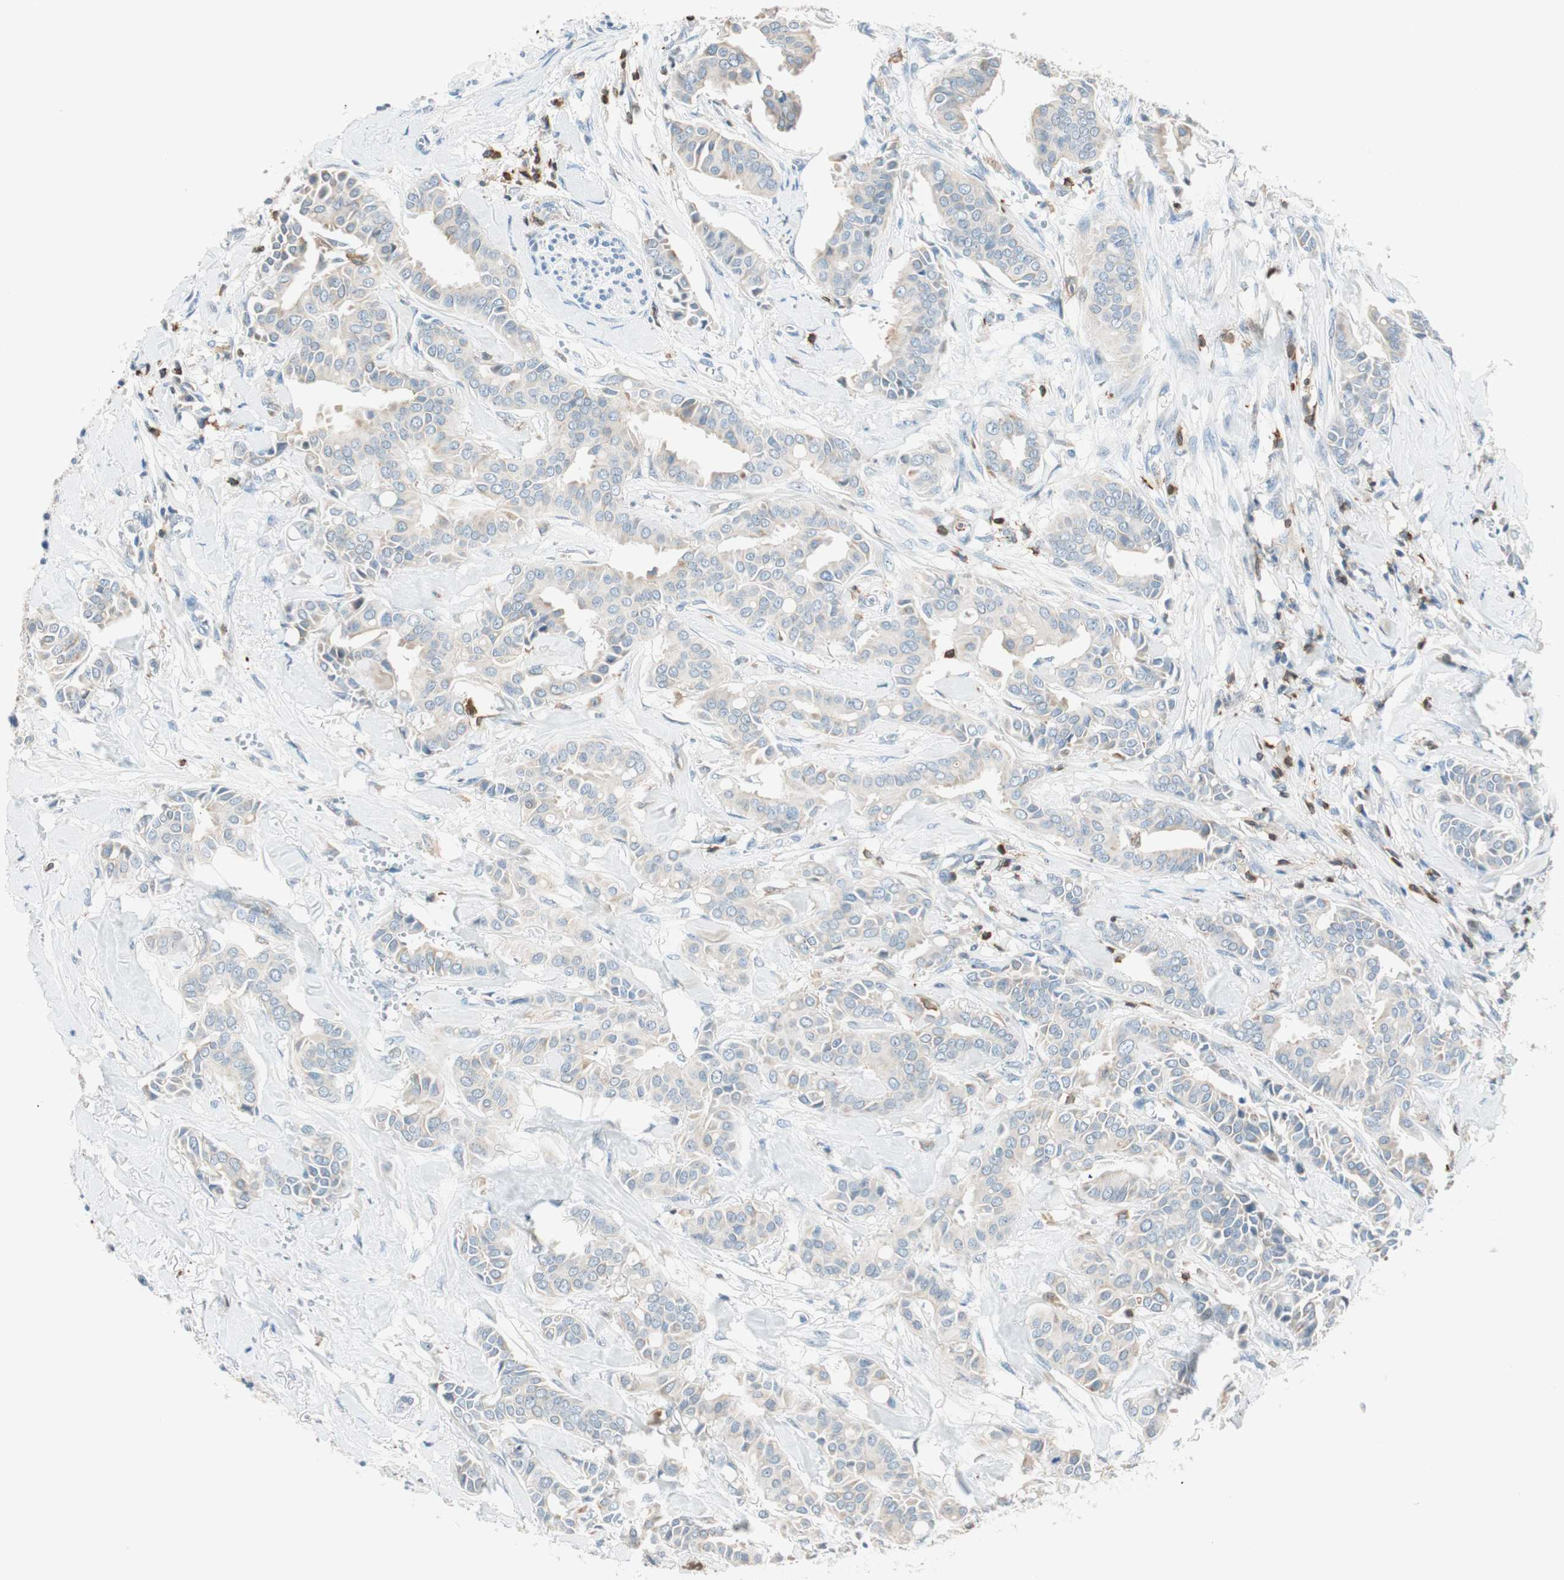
{"staining": {"intensity": "weak", "quantity": "25%-75%", "location": "cytoplasmic/membranous"}, "tissue": "head and neck cancer", "cell_type": "Tumor cells", "image_type": "cancer", "snomed": [{"axis": "morphology", "description": "Adenocarcinoma, NOS"}, {"axis": "topography", "description": "Salivary gland"}, {"axis": "topography", "description": "Head-Neck"}], "caption": "Human head and neck adenocarcinoma stained with a protein marker reveals weak staining in tumor cells.", "gene": "HPGD", "patient": {"sex": "female", "age": 59}}